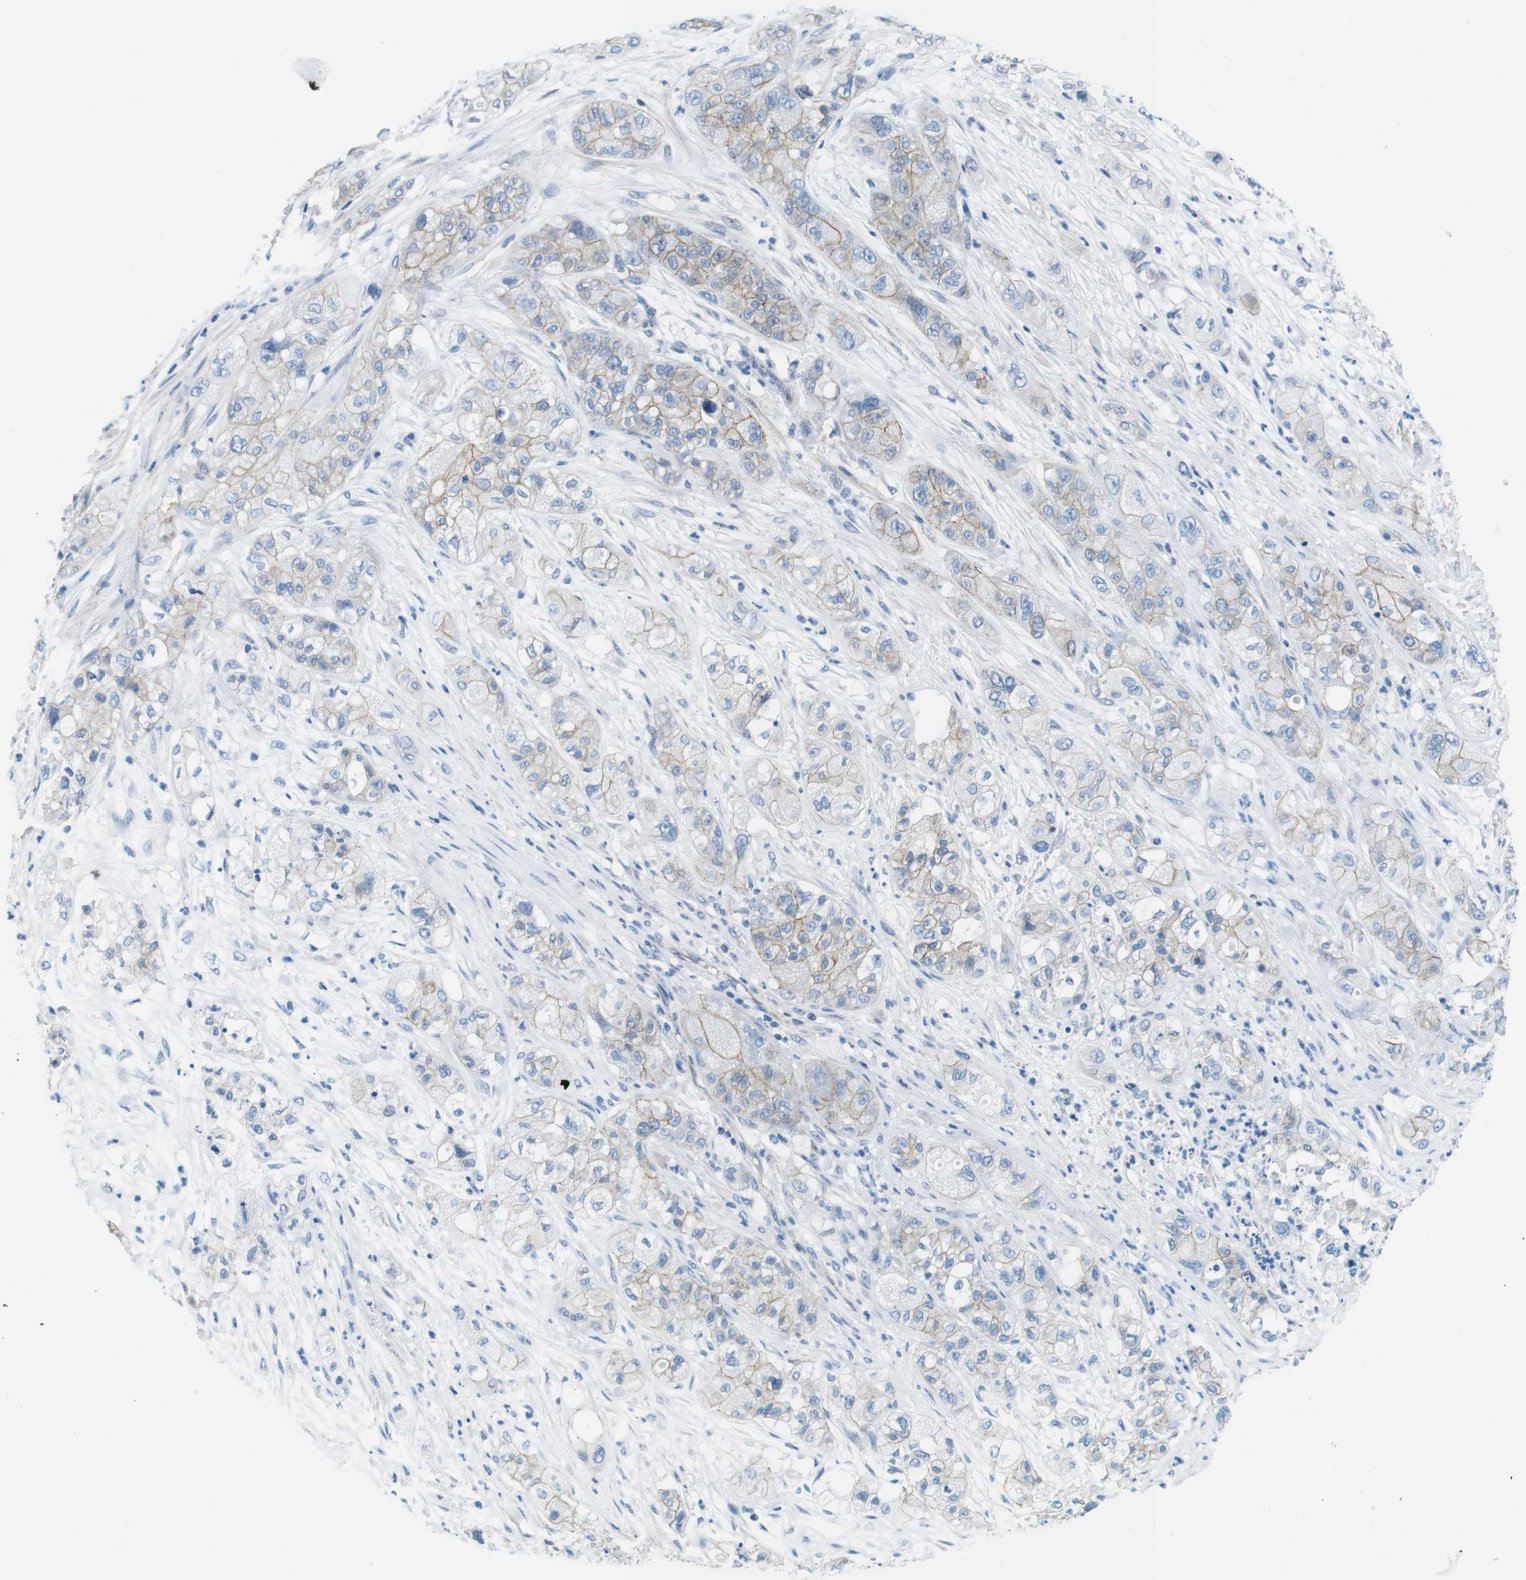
{"staining": {"intensity": "weak", "quantity": ">75%", "location": "cytoplasmic/membranous"}, "tissue": "pancreatic cancer", "cell_type": "Tumor cells", "image_type": "cancer", "snomed": [{"axis": "morphology", "description": "Adenocarcinoma, NOS"}, {"axis": "topography", "description": "Pancreas"}], "caption": "Human pancreatic adenocarcinoma stained for a protein (brown) demonstrates weak cytoplasmic/membranous positive expression in about >75% of tumor cells.", "gene": "SLC6A6", "patient": {"sex": "female", "age": 78}}